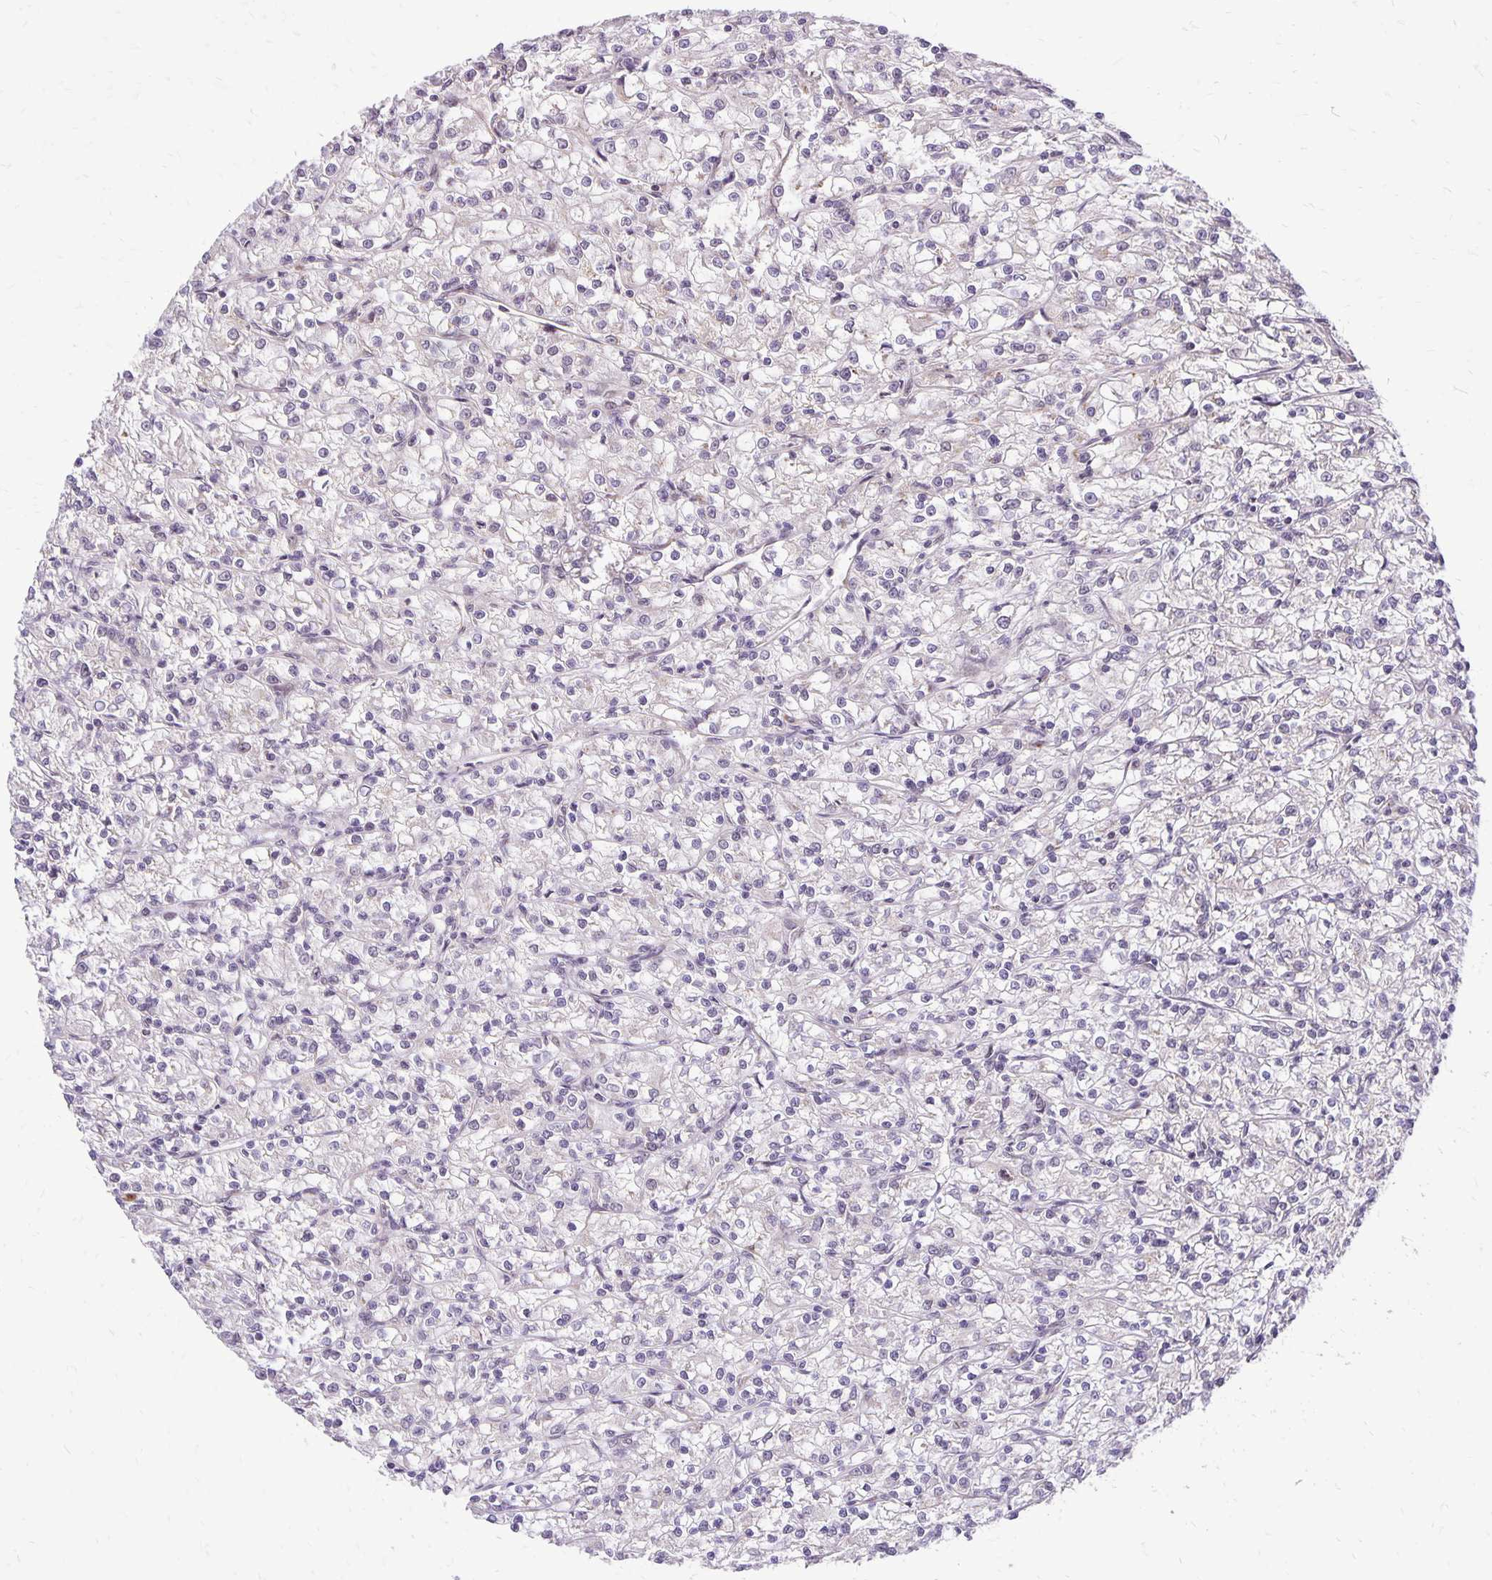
{"staining": {"intensity": "negative", "quantity": "none", "location": "none"}, "tissue": "renal cancer", "cell_type": "Tumor cells", "image_type": "cancer", "snomed": [{"axis": "morphology", "description": "Adenocarcinoma, NOS"}, {"axis": "topography", "description": "Kidney"}], "caption": "Protein analysis of renal cancer exhibits no significant expression in tumor cells.", "gene": "GOLGA5", "patient": {"sex": "female", "age": 59}}